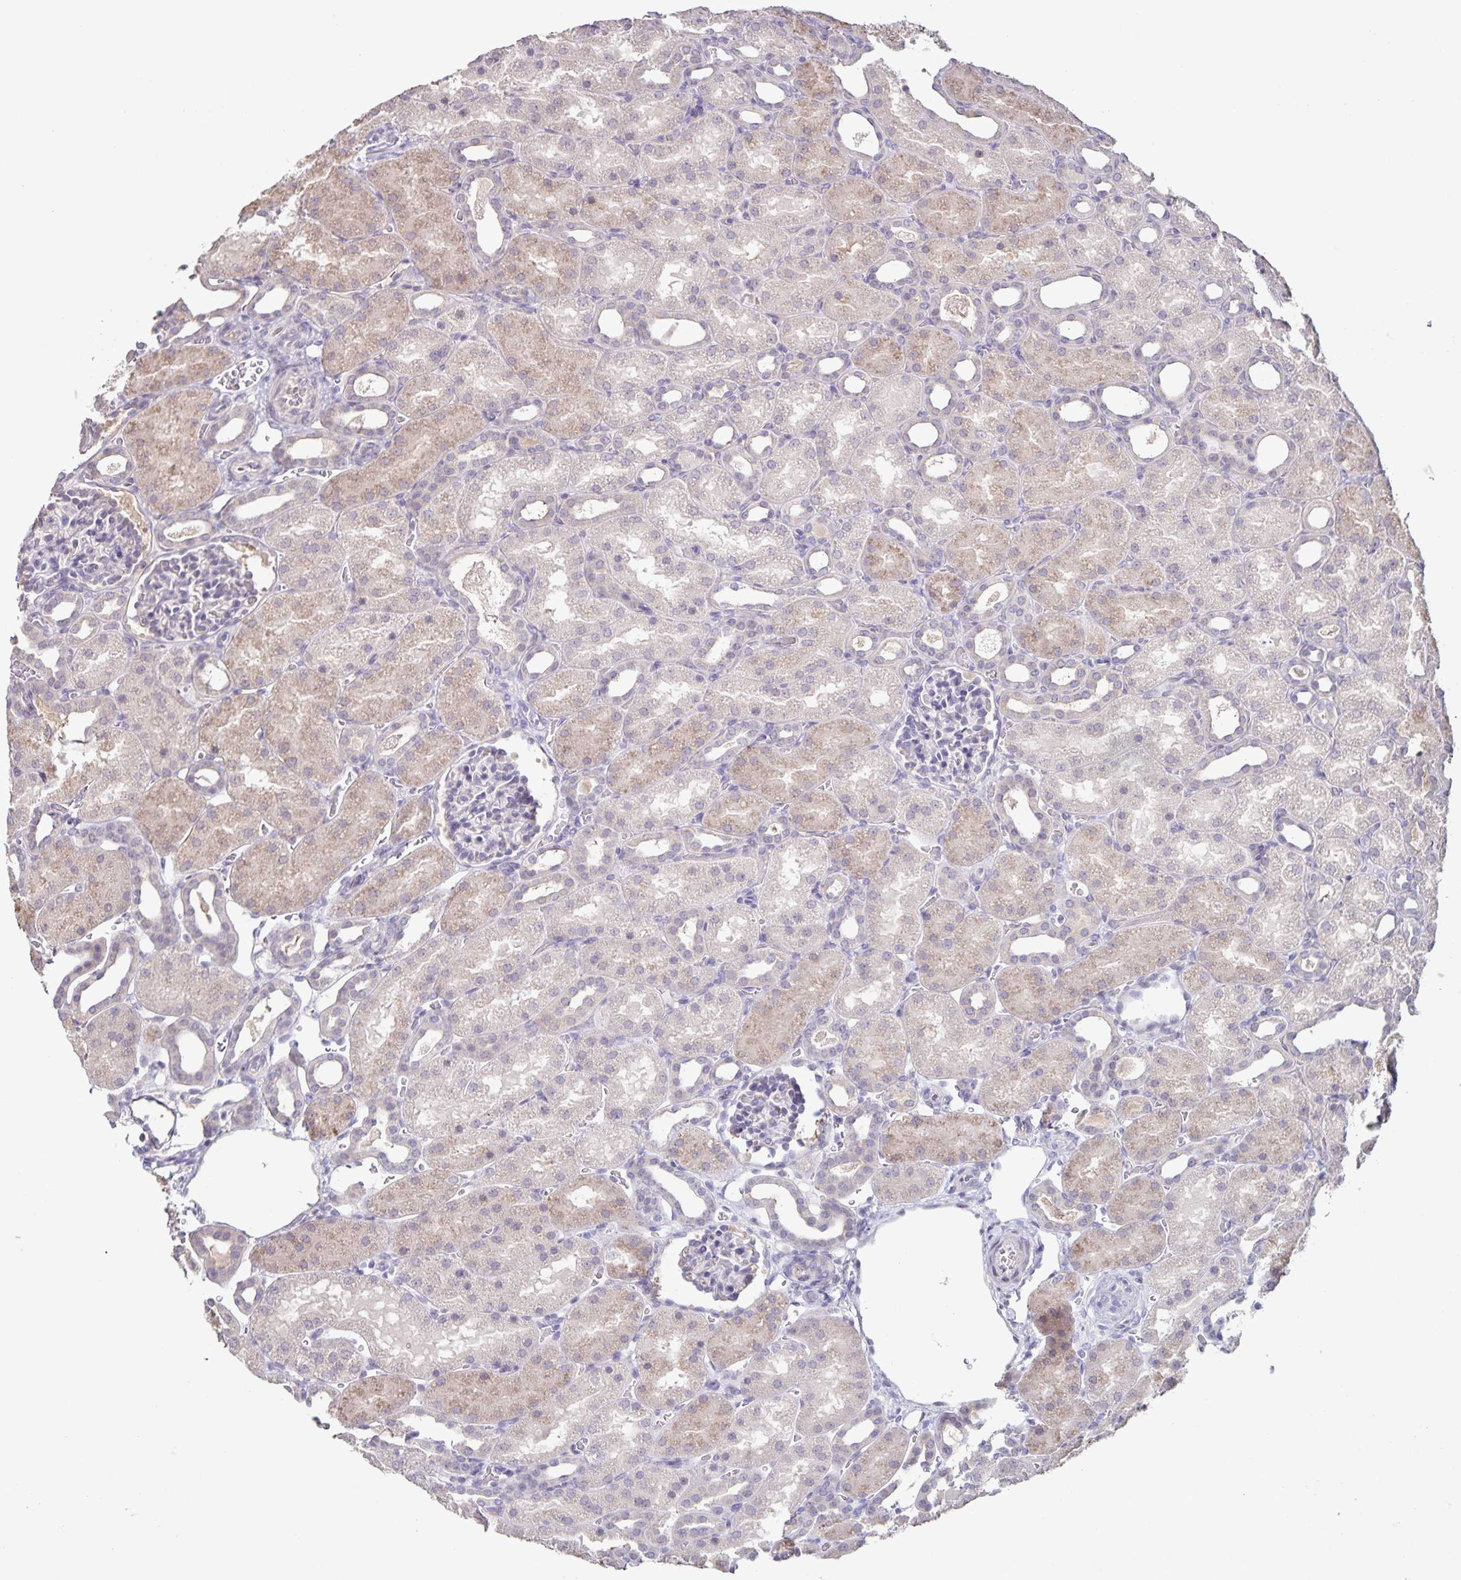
{"staining": {"intensity": "negative", "quantity": "none", "location": "none"}, "tissue": "kidney", "cell_type": "Cells in glomeruli", "image_type": "normal", "snomed": [{"axis": "morphology", "description": "Normal tissue, NOS"}, {"axis": "topography", "description": "Kidney"}], "caption": "A high-resolution image shows immunohistochemistry staining of benign kidney, which displays no significant expression in cells in glomeruli.", "gene": "INSL5", "patient": {"sex": "male", "age": 2}}